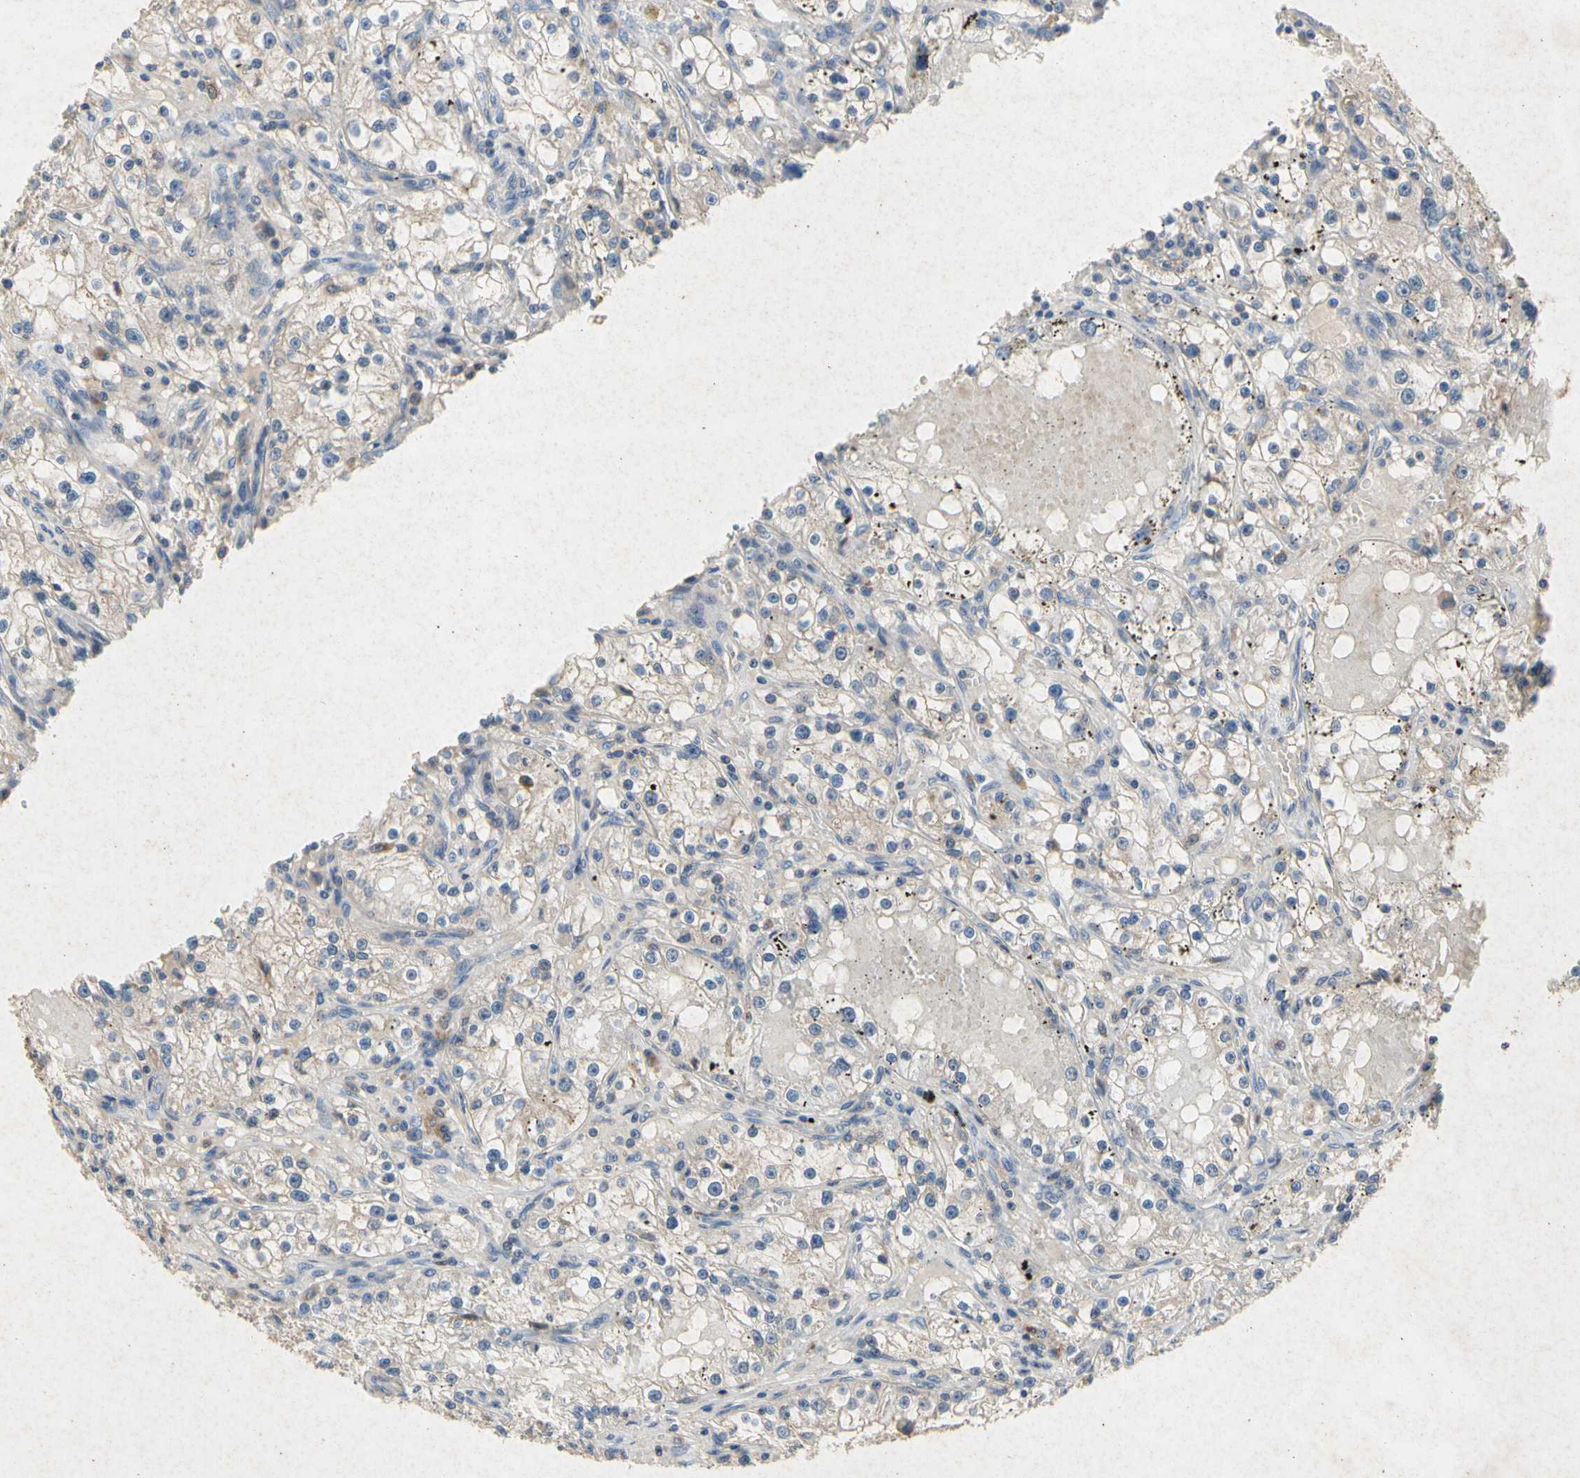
{"staining": {"intensity": "weak", "quantity": ">75%", "location": "cytoplasmic/membranous"}, "tissue": "renal cancer", "cell_type": "Tumor cells", "image_type": "cancer", "snomed": [{"axis": "morphology", "description": "Adenocarcinoma, NOS"}, {"axis": "topography", "description": "Kidney"}], "caption": "A low amount of weak cytoplasmic/membranous staining is identified in approximately >75% of tumor cells in adenocarcinoma (renal) tissue. The protein is shown in brown color, while the nuclei are stained blue.", "gene": "RPS6KA1", "patient": {"sex": "male", "age": 56}}